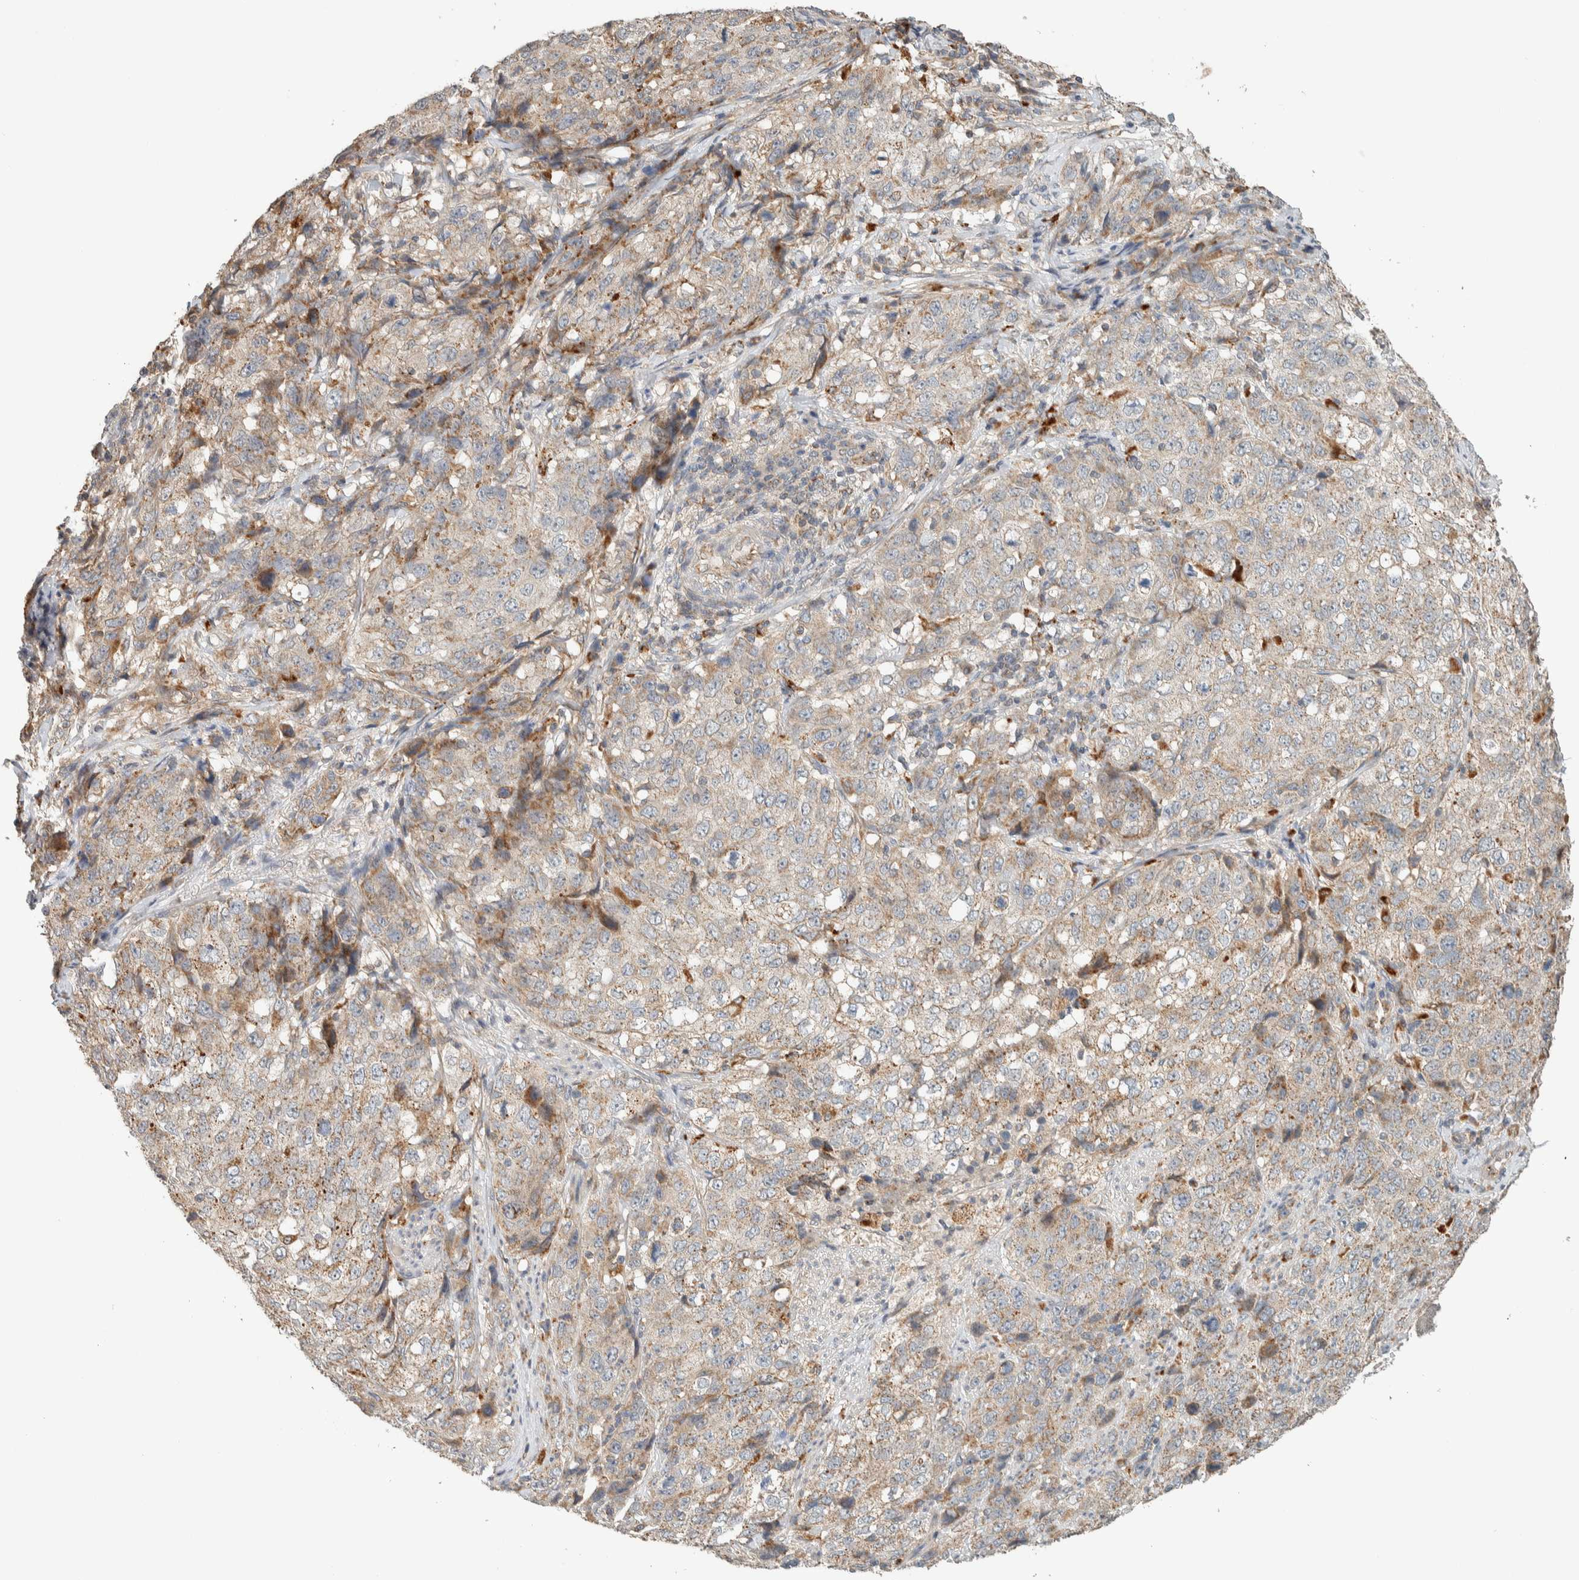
{"staining": {"intensity": "moderate", "quantity": "<25%", "location": "cytoplasmic/membranous"}, "tissue": "stomach cancer", "cell_type": "Tumor cells", "image_type": "cancer", "snomed": [{"axis": "morphology", "description": "Adenocarcinoma, NOS"}, {"axis": "topography", "description": "Stomach"}], "caption": "DAB immunohistochemical staining of human stomach cancer exhibits moderate cytoplasmic/membranous protein expression in approximately <25% of tumor cells.", "gene": "PDE7B", "patient": {"sex": "male", "age": 48}}